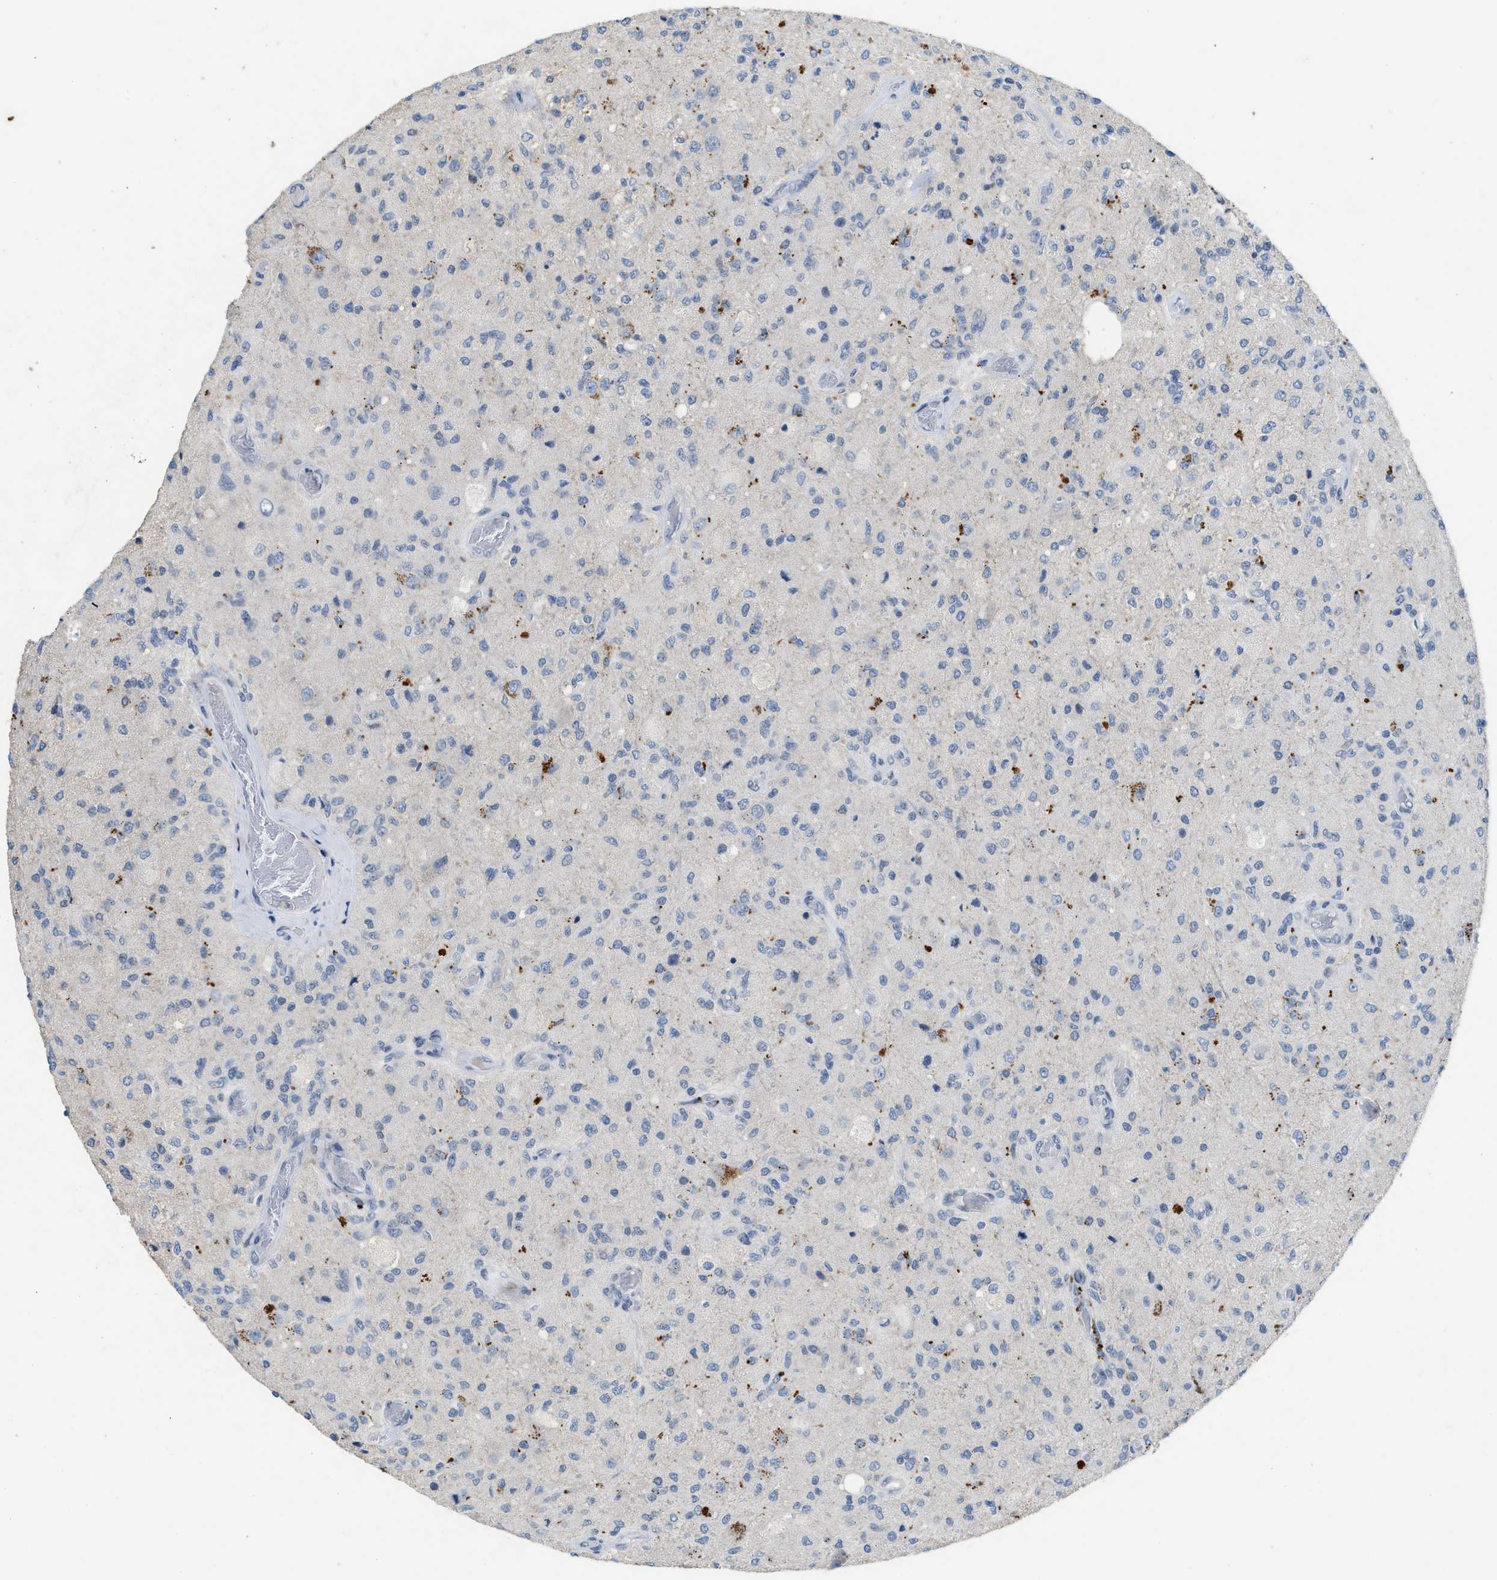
{"staining": {"intensity": "moderate", "quantity": "<25%", "location": "cytoplasmic/membranous"}, "tissue": "glioma", "cell_type": "Tumor cells", "image_type": "cancer", "snomed": [{"axis": "morphology", "description": "Normal tissue, NOS"}, {"axis": "morphology", "description": "Glioma, malignant, High grade"}, {"axis": "topography", "description": "Cerebral cortex"}], "caption": "Glioma was stained to show a protein in brown. There is low levels of moderate cytoplasmic/membranous expression in about <25% of tumor cells.", "gene": "SLC5A5", "patient": {"sex": "male", "age": 77}}